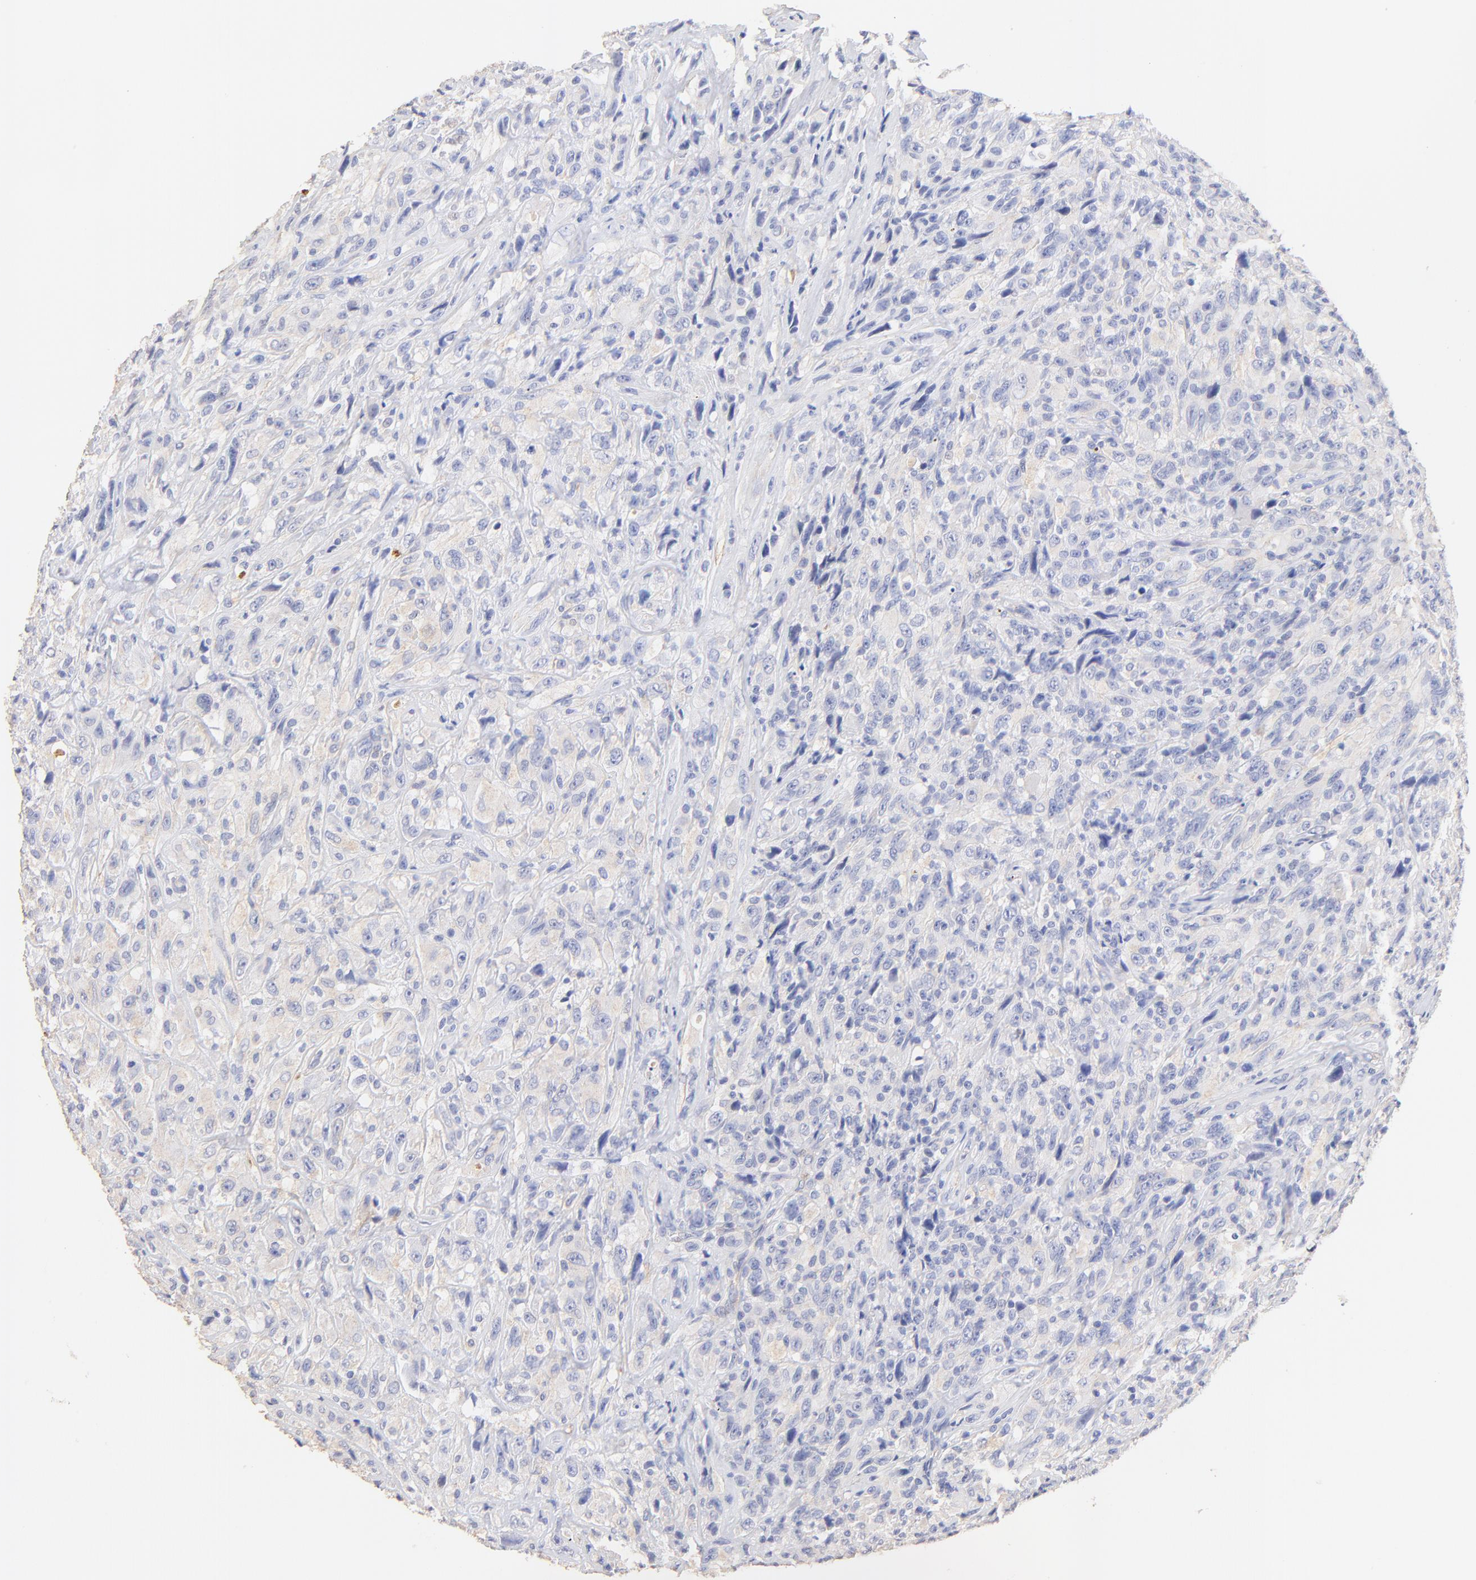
{"staining": {"intensity": "negative", "quantity": "none", "location": "none"}, "tissue": "glioma", "cell_type": "Tumor cells", "image_type": "cancer", "snomed": [{"axis": "morphology", "description": "Glioma, malignant, High grade"}, {"axis": "topography", "description": "Brain"}], "caption": "Immunohistochemistry (IHC) micrograph of human glioma stained for a protein (brown), which reveals no staining in tumor cells.", "gene": "ACTRT1", "patient": {"sex": "male", "age": 48}}